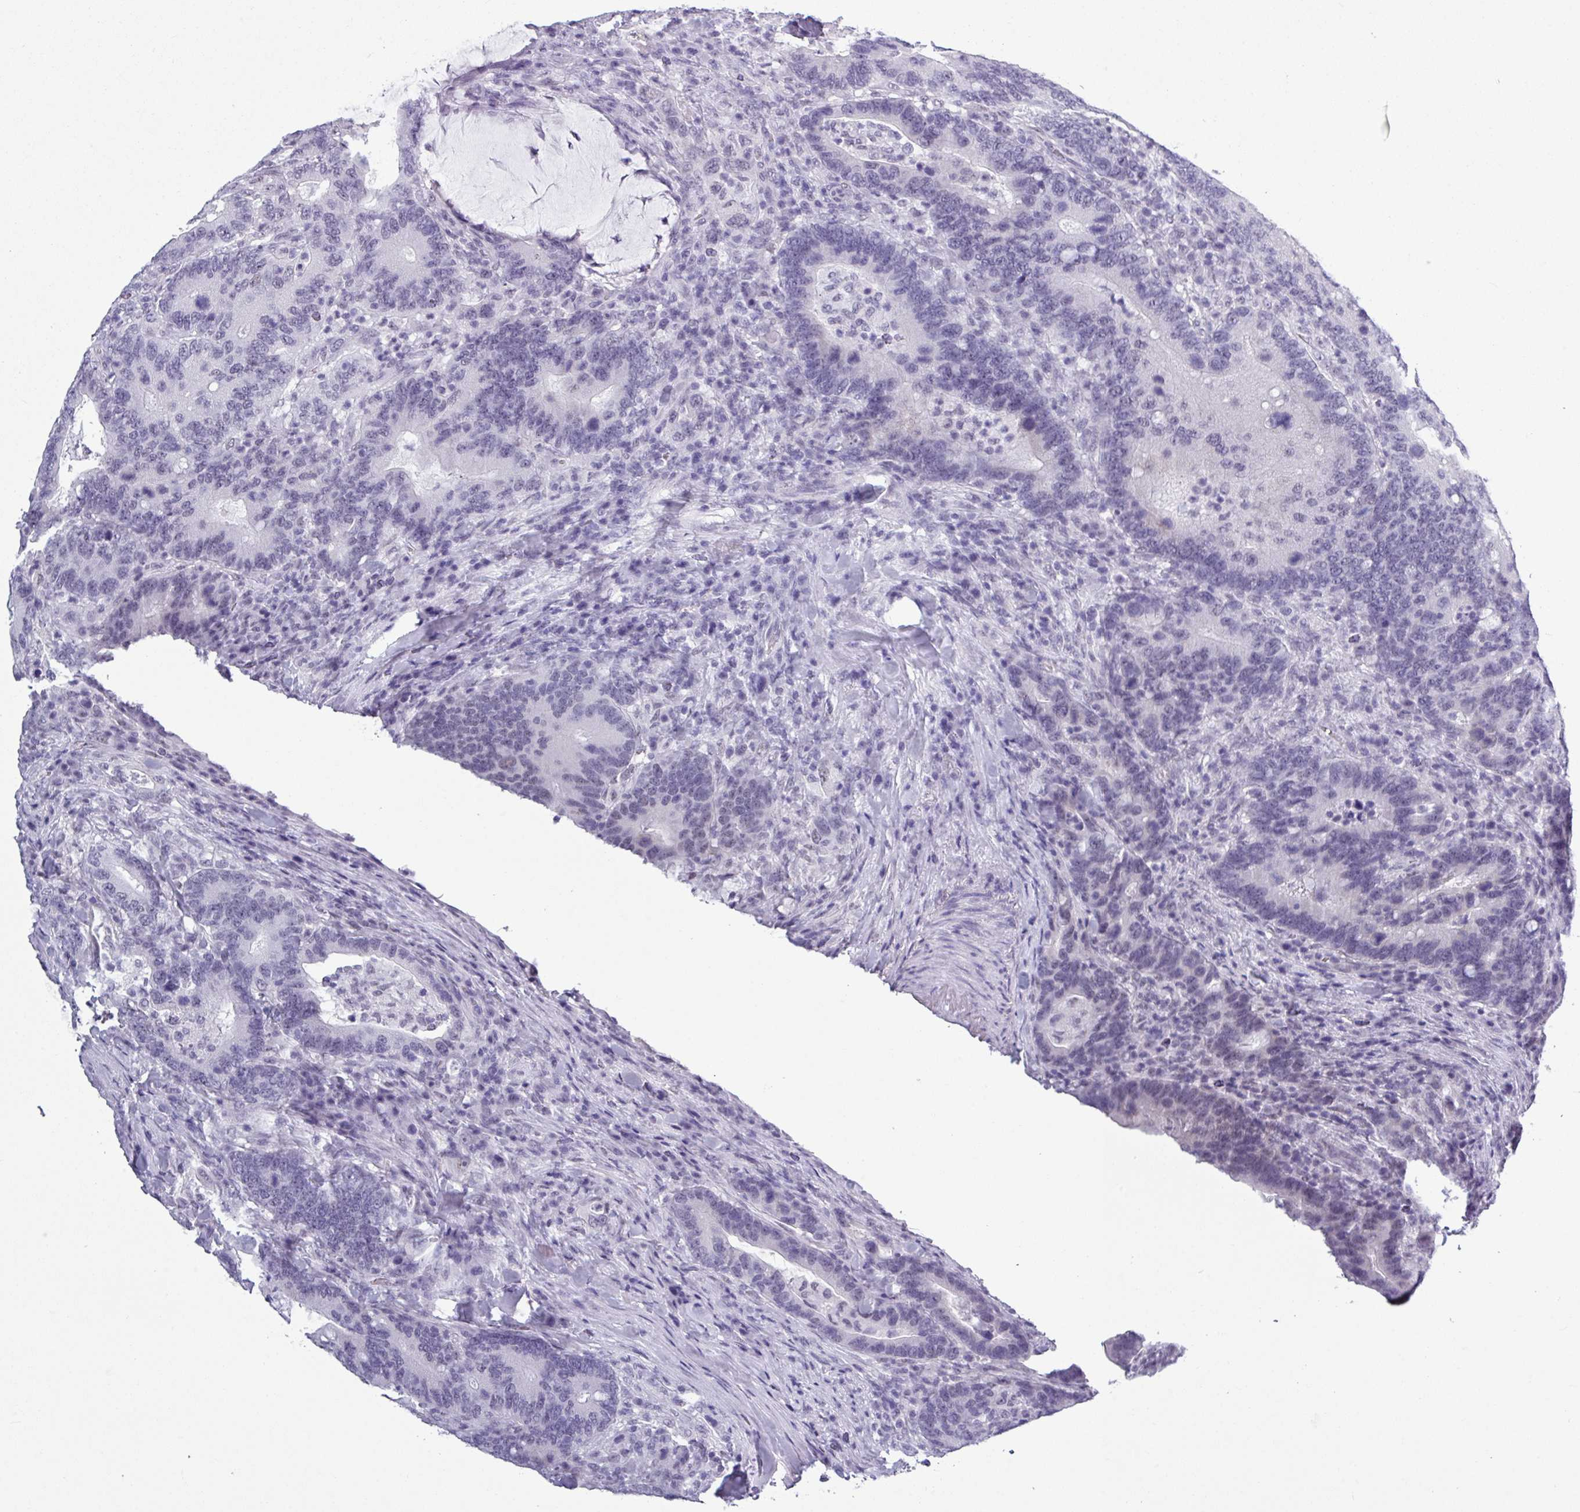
{"staining": {"intensity": "negative", "quantity": "none", "location": "none"}, "tissue": "colorectal cancer", "cell_type": "Tumor cells", "image_type": "cancer", "snomed": [{"axis": "morphology", "description": "Adenocarcinoma, NOS"}, {"axis": "topography", "description": "Colon"}], "caption": "Immunohistochemistry of human colorectal adenocarcinoma exhibits no staining in tumor cells.", "gene": "SRGAP1", "patient": {"sex": "female", "age": 66}}